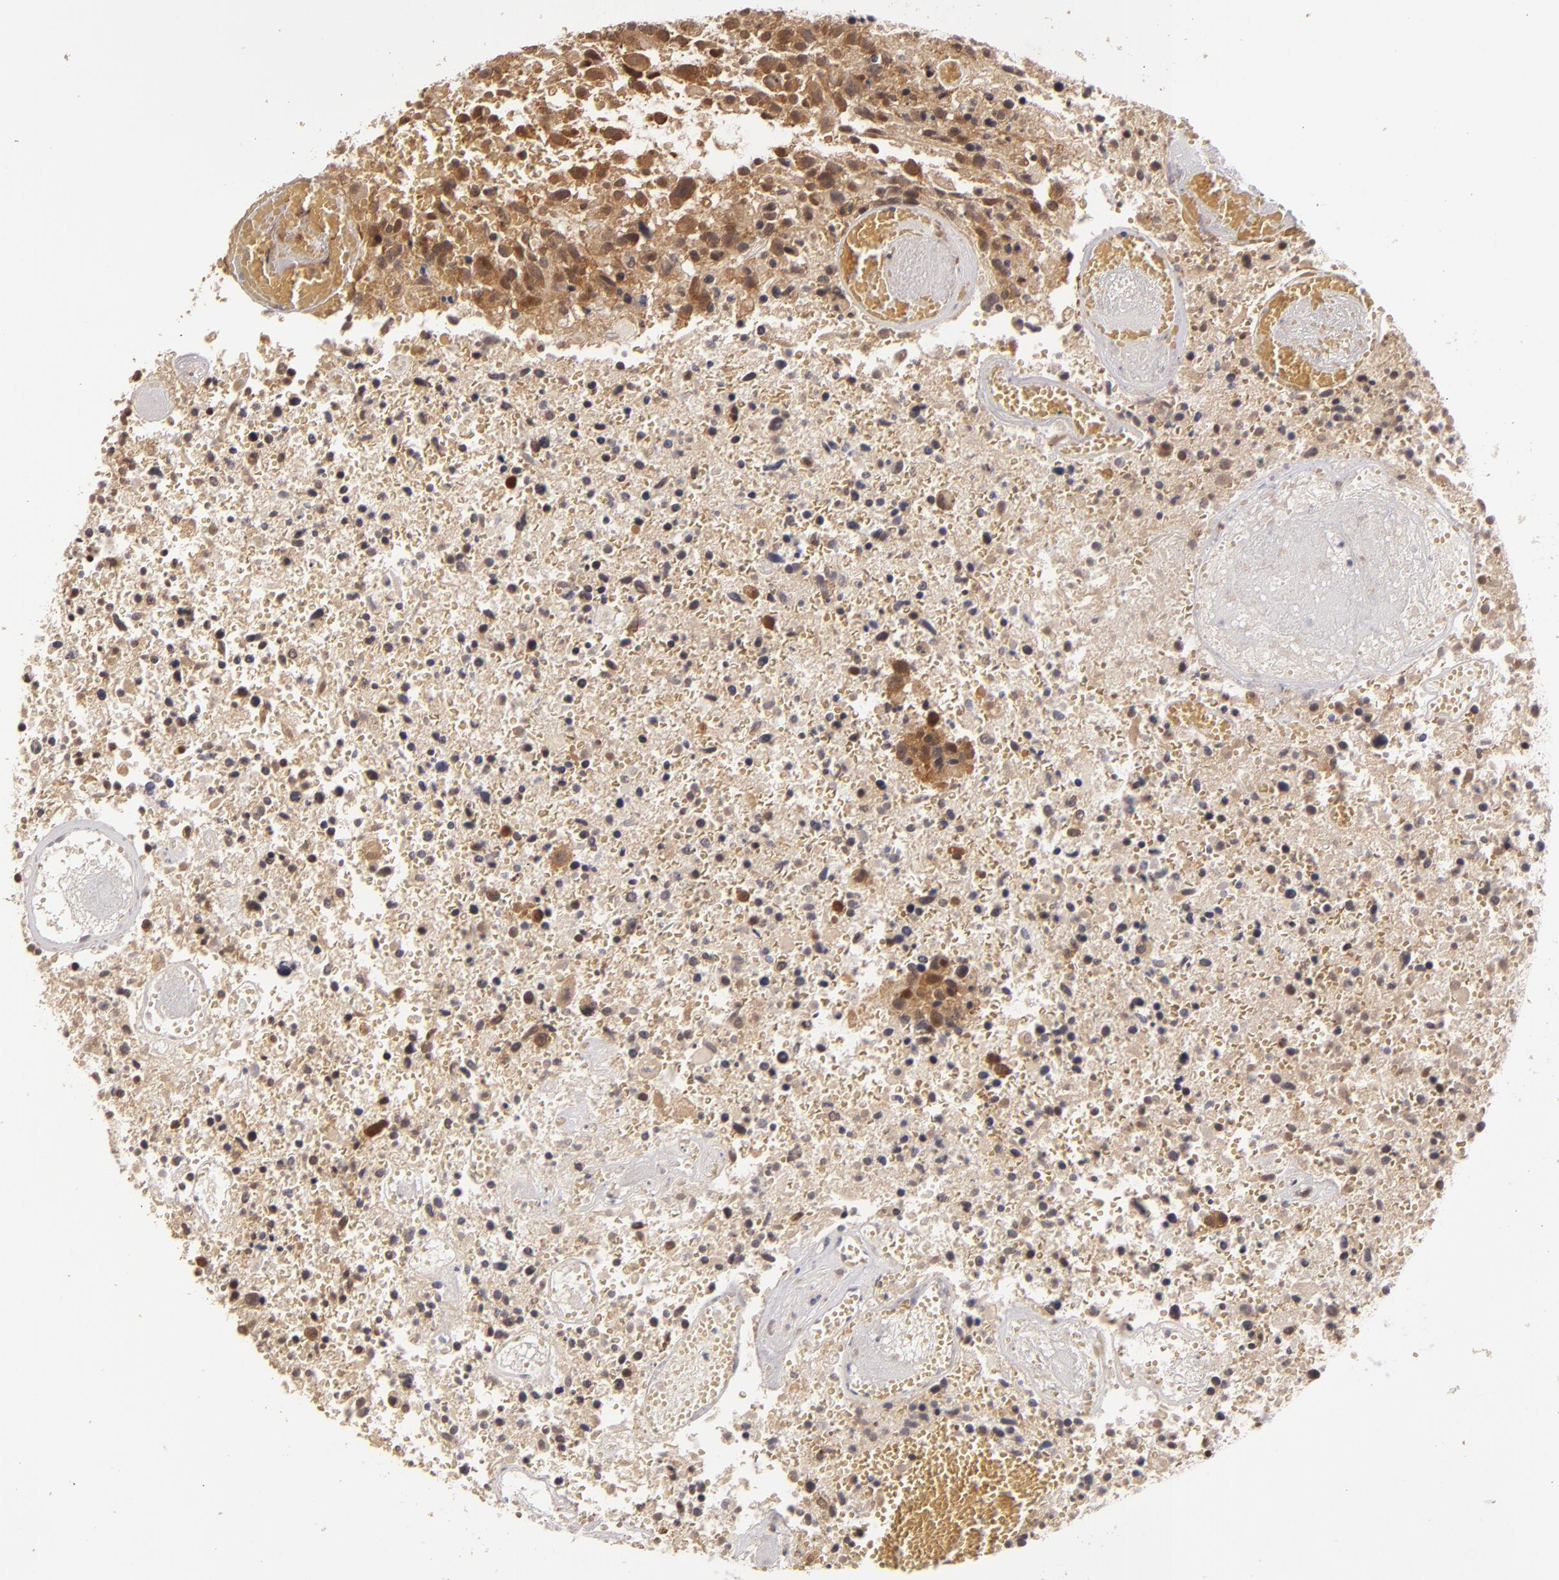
{"staining": {"intensity": "moderate", "quantity": "25%-75%", "location": "cytoplasmic/membranous"}, "tissue": "glioma", "cell_type": "Tumor cells", "image_type": "cancer", "snomed": [{"axis": "morphology", "description": "Glioma, malignant, High grade"}, {"axis": "topography", "description": "Brain"}], "caption": "Approximately 25%-75% of tumor cells in glioma reveal moderate cytoplasmic/membranous protein positivity as visualized by brown immunohistochemical staining.", "gene": "MAPK3", "patient": {"sex": "male", "age": 72}}